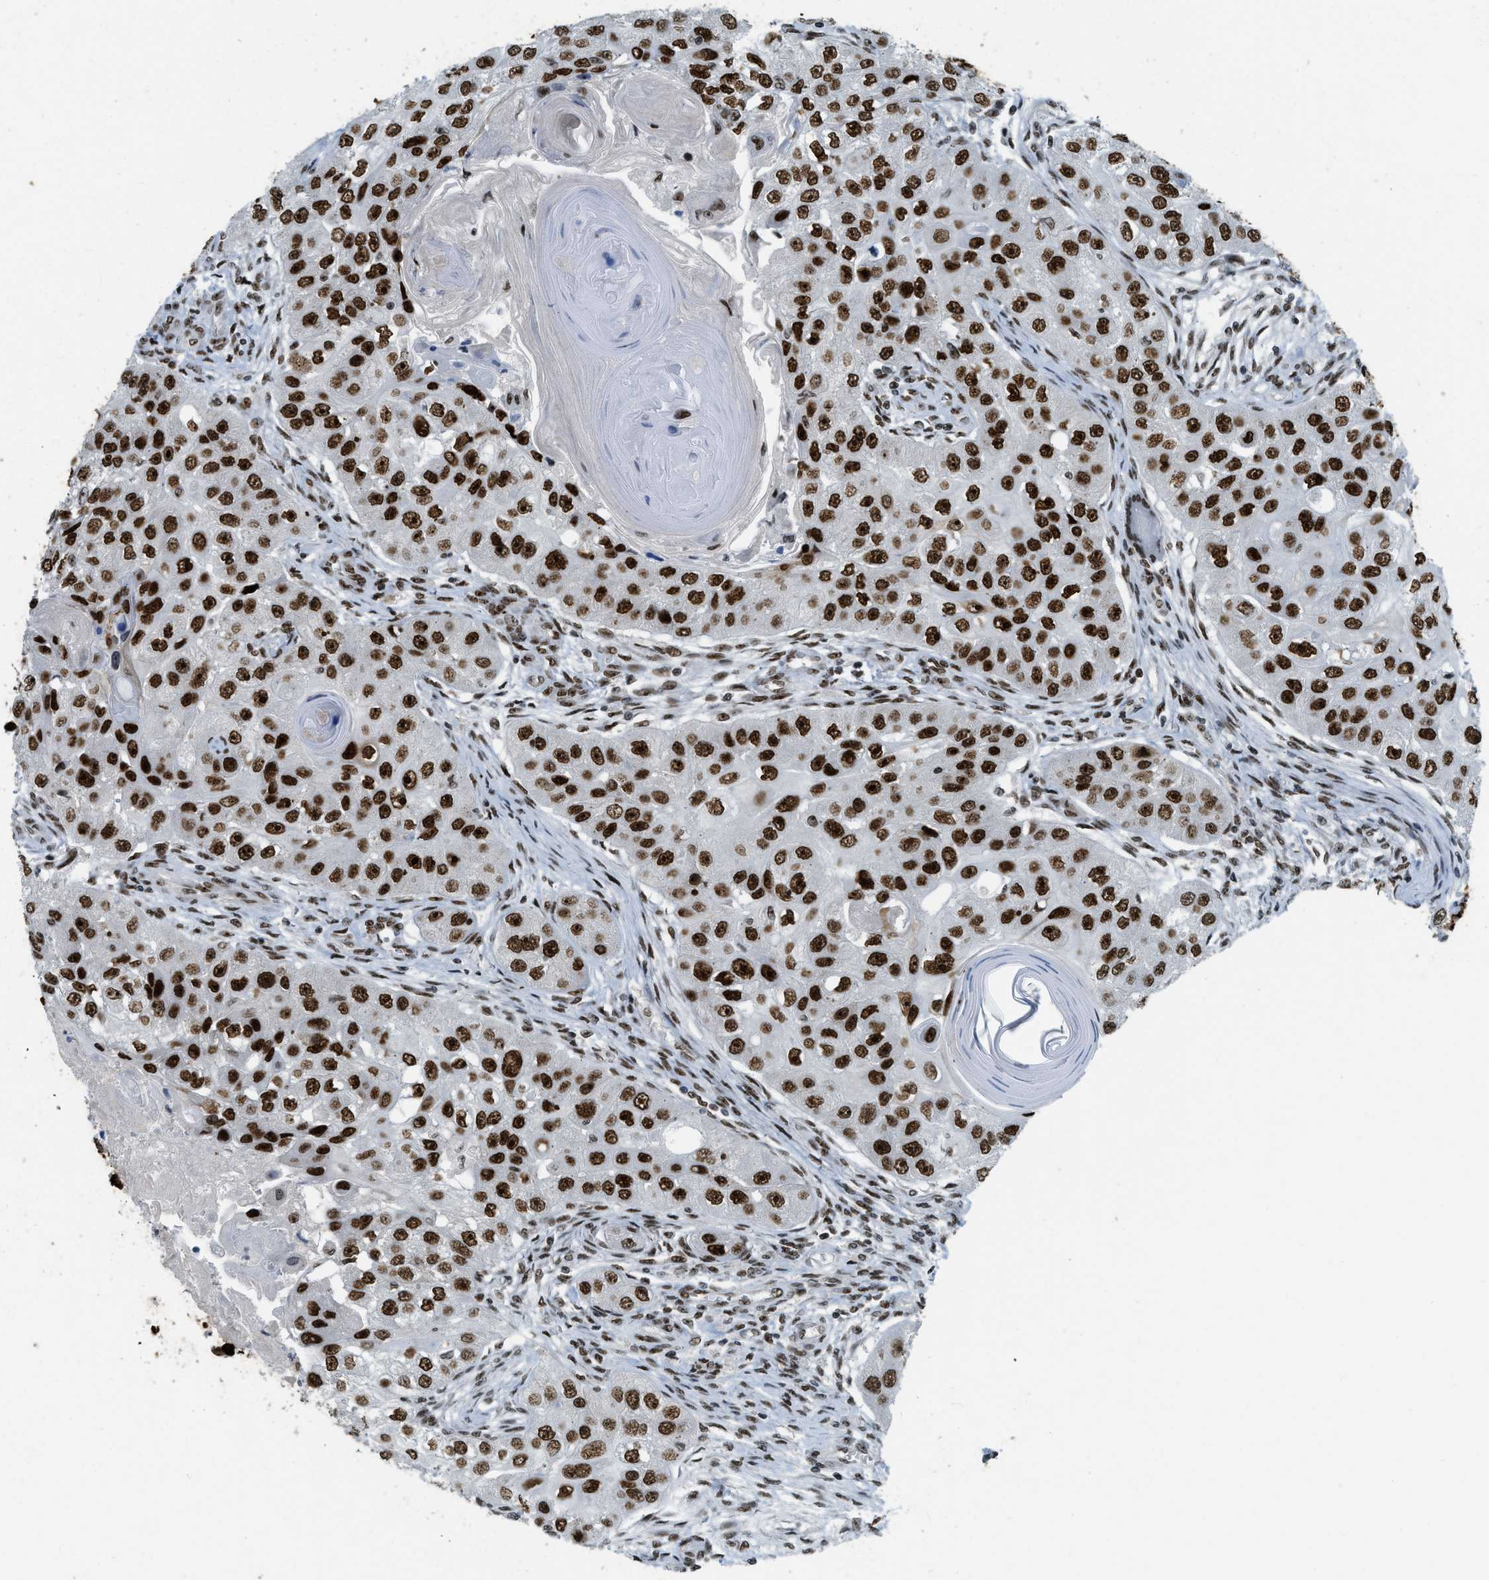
{"staining": {"intensity": "strong", "quantity": ">75%", "location": "nuclear"}, "tissue": "head and neck cancer", "cell_type": "Tumor cells", "image_type": "cancer", "snomed": [{"axis": "morphology", "description": "Normal tissue, NOS"}, {"axis": "morphology", "description": "Squamous cell carcinoma, NOS"}, {"axis": "topography", "description": "Skeletal muscle"}, {"axis": "topography", "description": "Head-Neck"}], "caption": "This micrograph reveals immunohistochemistry (IHC) staining of head and neck cancer, with high strong nuclear staining in approximately >75% of tumor cells.", "gene": "URB1", "patient": {"sex": "male", "age": 51}}